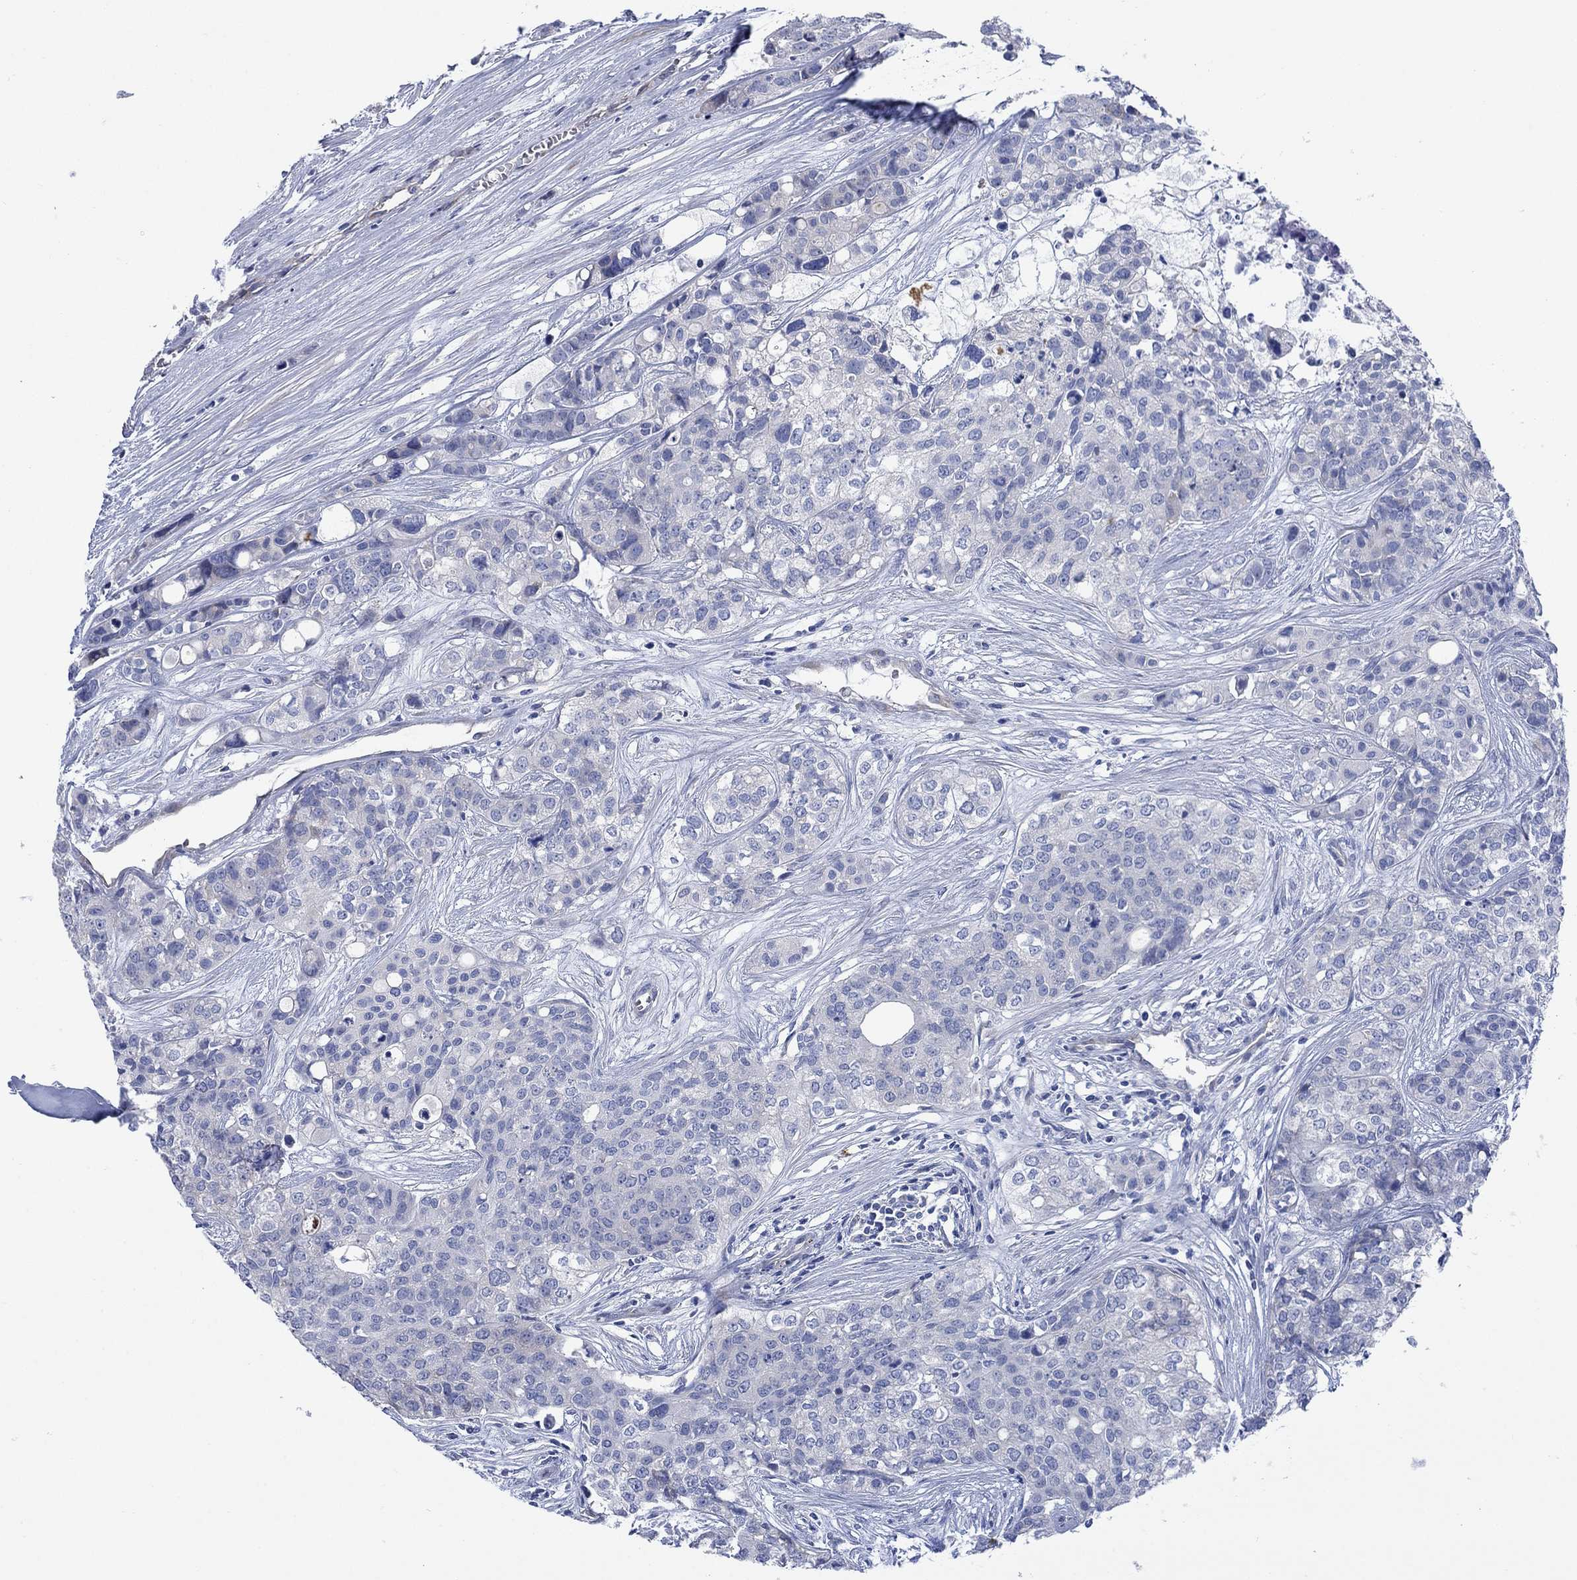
{"staining": {"intensity": "negative", "quantity": "none", "location": "none"}, "tissue": "carcinoid", "cell_type": "Tumor cells", "image_type": "cancer", "snomed": [{"axis": "morphology", "description": "Carcinoid, malignant, NOS"}, {"axis": "topography", "description": "Colon"}], "caption": "A high-resolution micrograph shows immunohistochemistry (IHC) staining of carcinoid (malignant), which shows no significant expression in tumor cells.", "gene": "FXR1", "patient": {"sex": "male", "age": 81}}